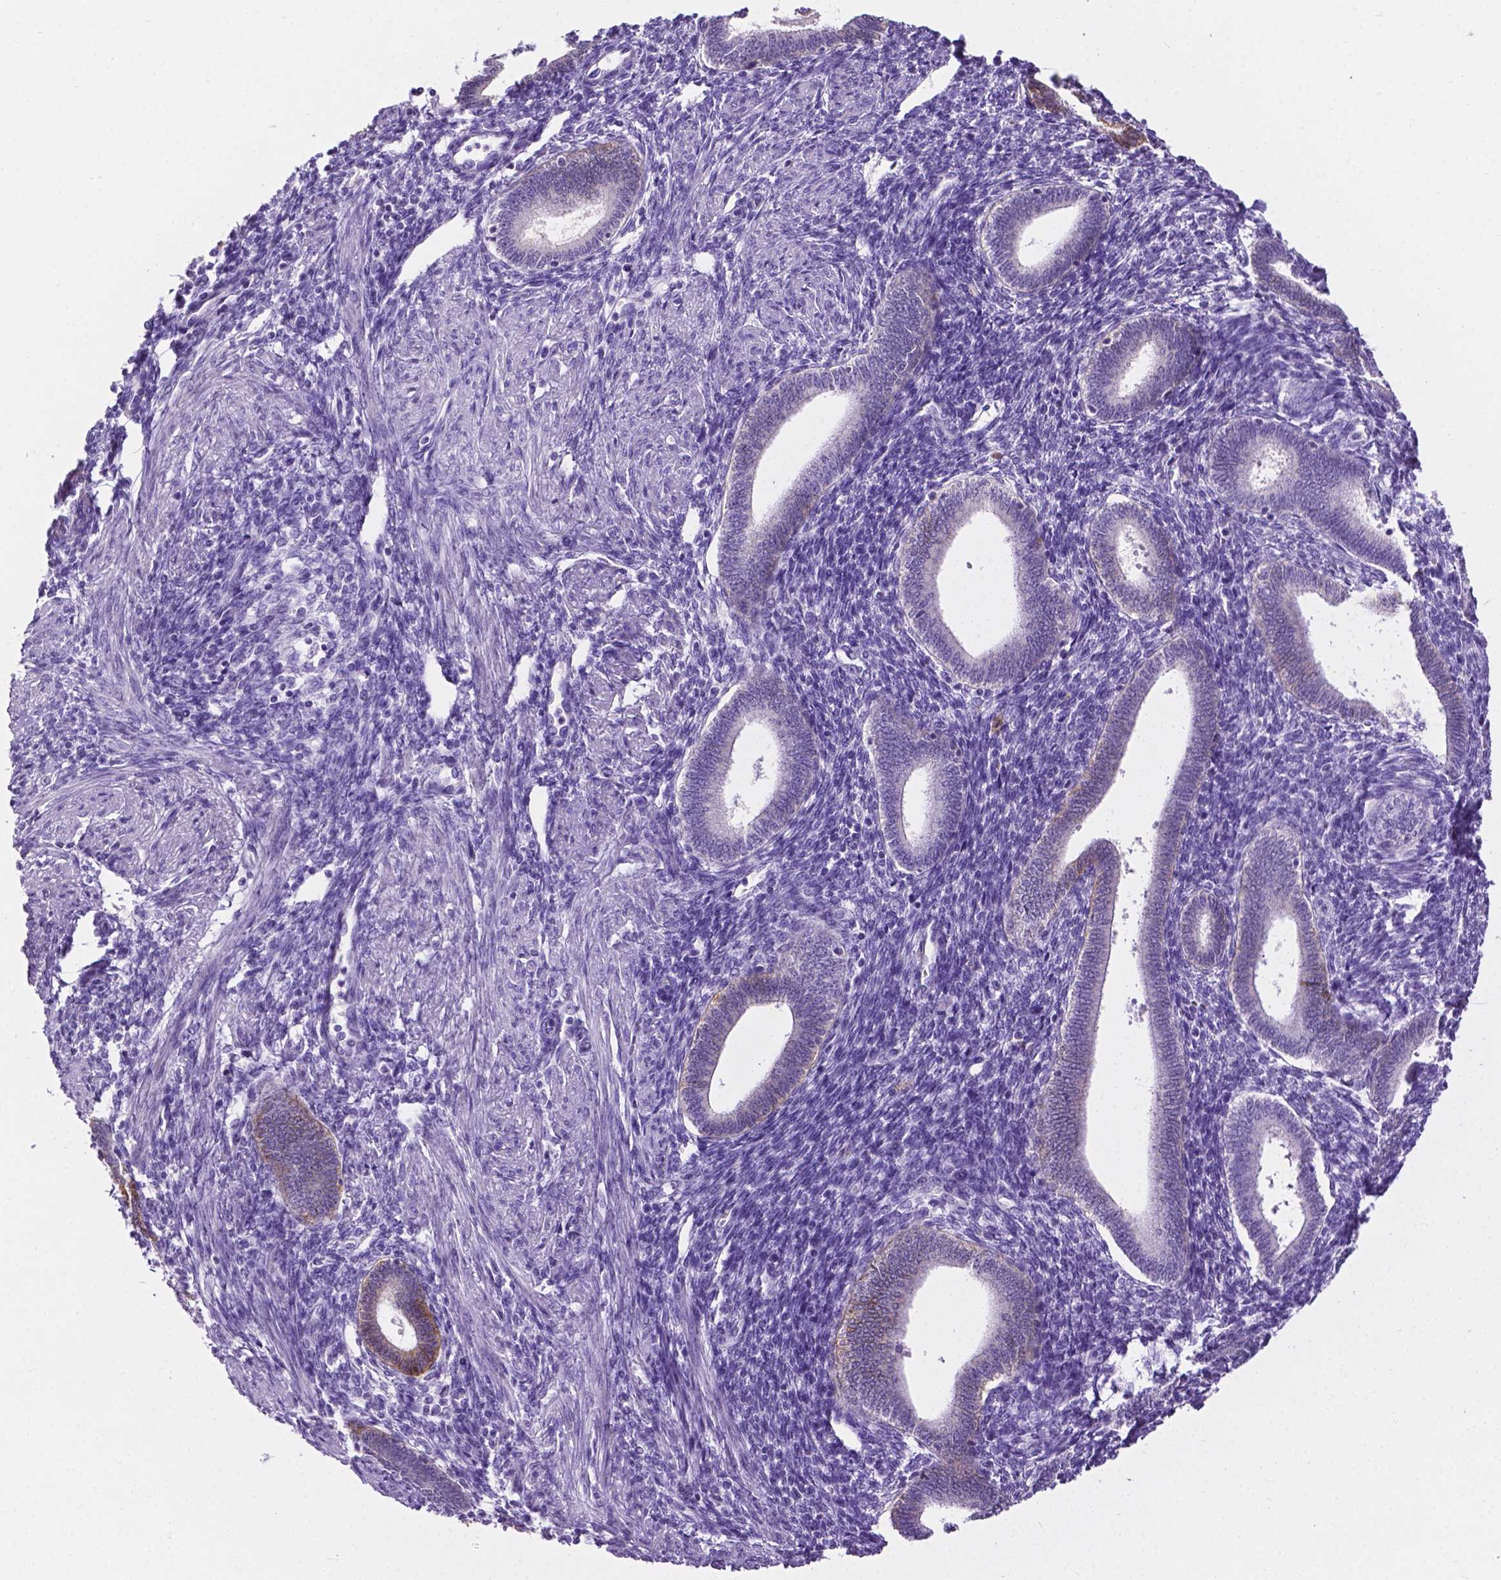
{"staining": {"intensity": "negative", "quantity": "none", "location": "none"}, "tissue": "endometrium", "cell_type": "Cells in endometrial stroma", "image_type": "normal", "snomed": [{"axis": "morphology", "description": "Normal tissue, NOS"}, {"axis": "topography", "description": "Endometrium"}], "caption": "Image shows no protein expression in cells in endometrial stroma of benign endometrium. Nuclei are stained in blue.", "gene": "TACSTD2", "patient": {"sex": "female", "age": 42}}